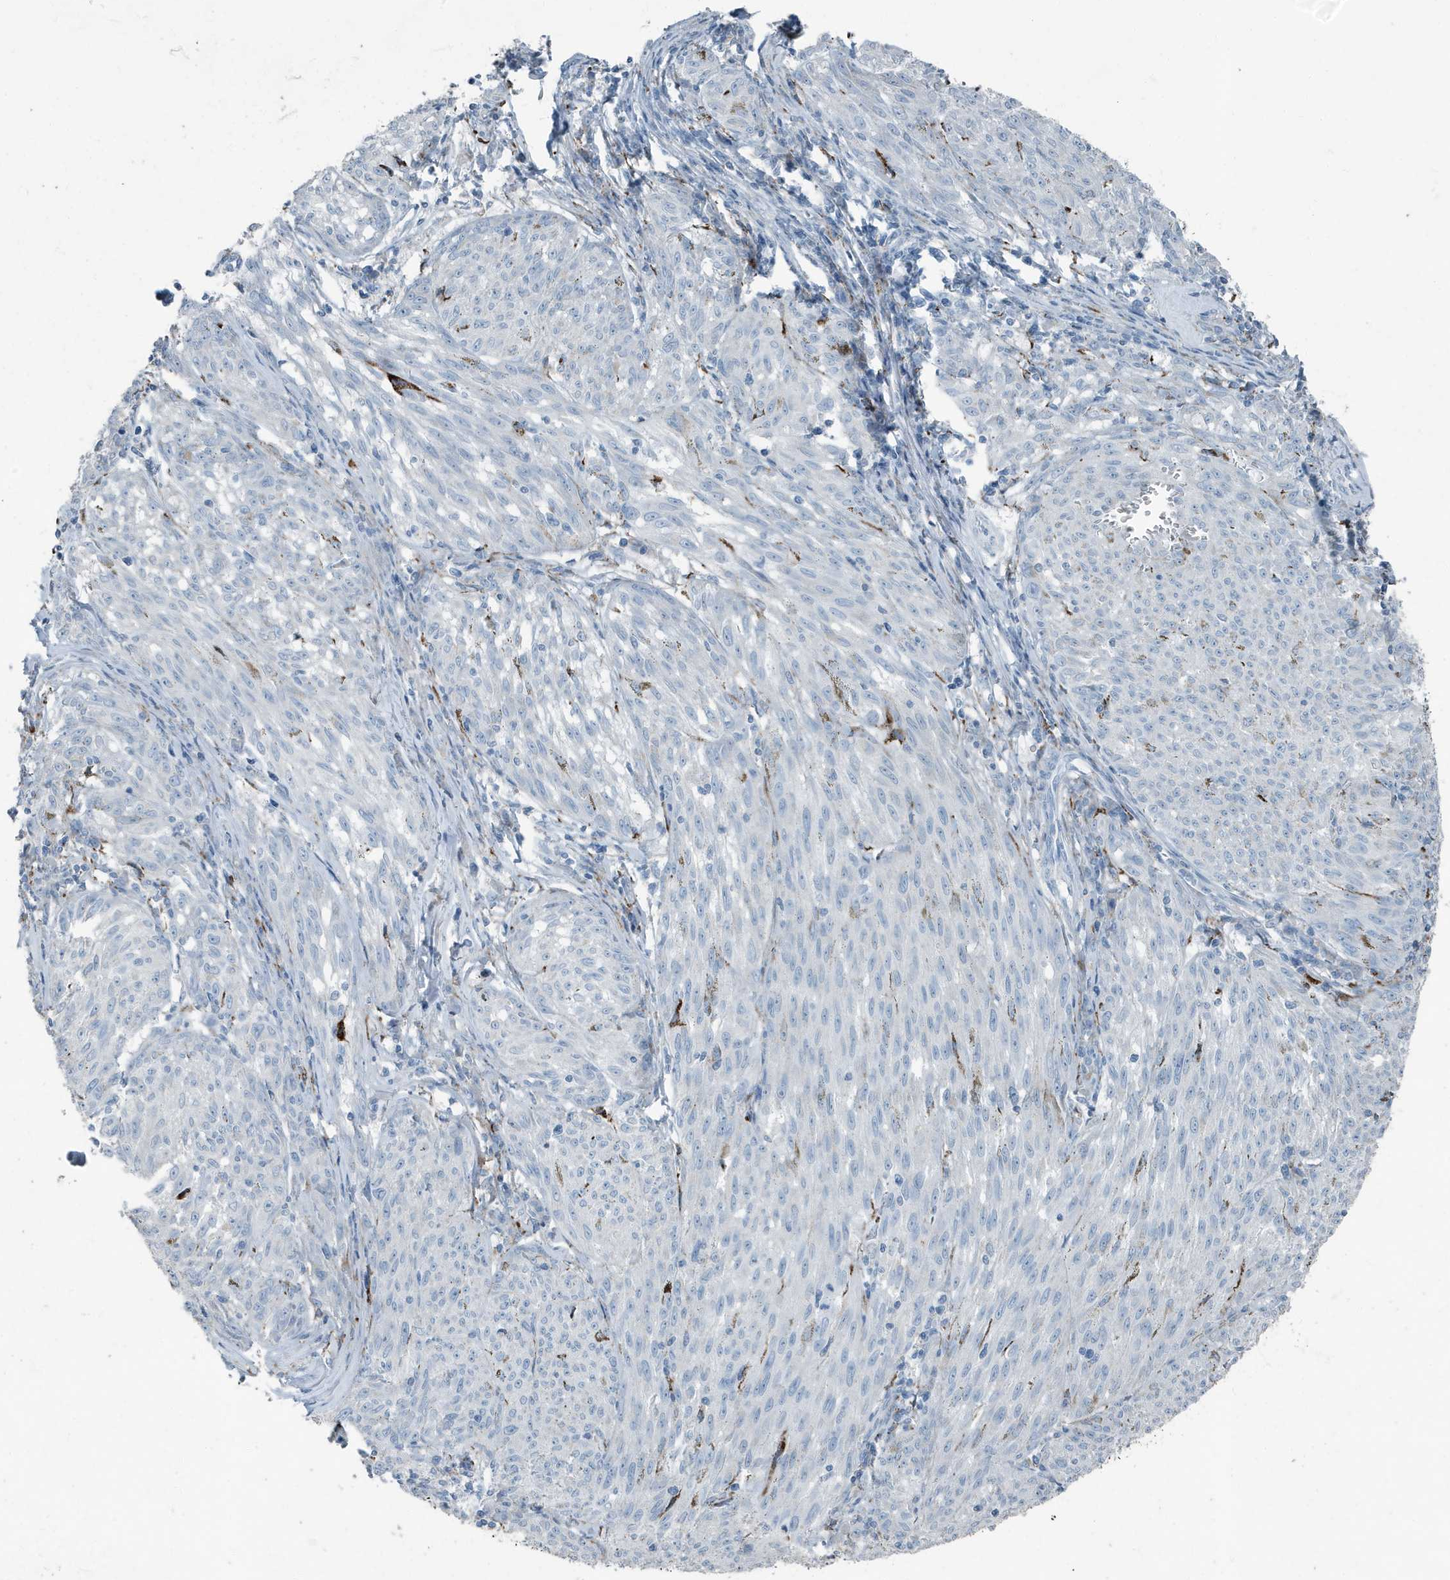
{"staining": {"intensity": "negative", "quantity": "none", "location": "none"}, "tissue": "melanoma", "cell_type": "Tumor cells", "image_type": "cancer", "snomed": [{"axis": "morphology", "description": "Malignant melanoma, NOS"}, {"axis": "topography", "description": "Skin"}], "caption": "Malignant melanoma was stained to show a protein in brown. There is no significant staining in tumor cells. (Immunohistochemistry (ihc), brightfield microscopy, high magnification).", "gene": "FAM162A", "patient": {"sex": "female", "age": 72}}